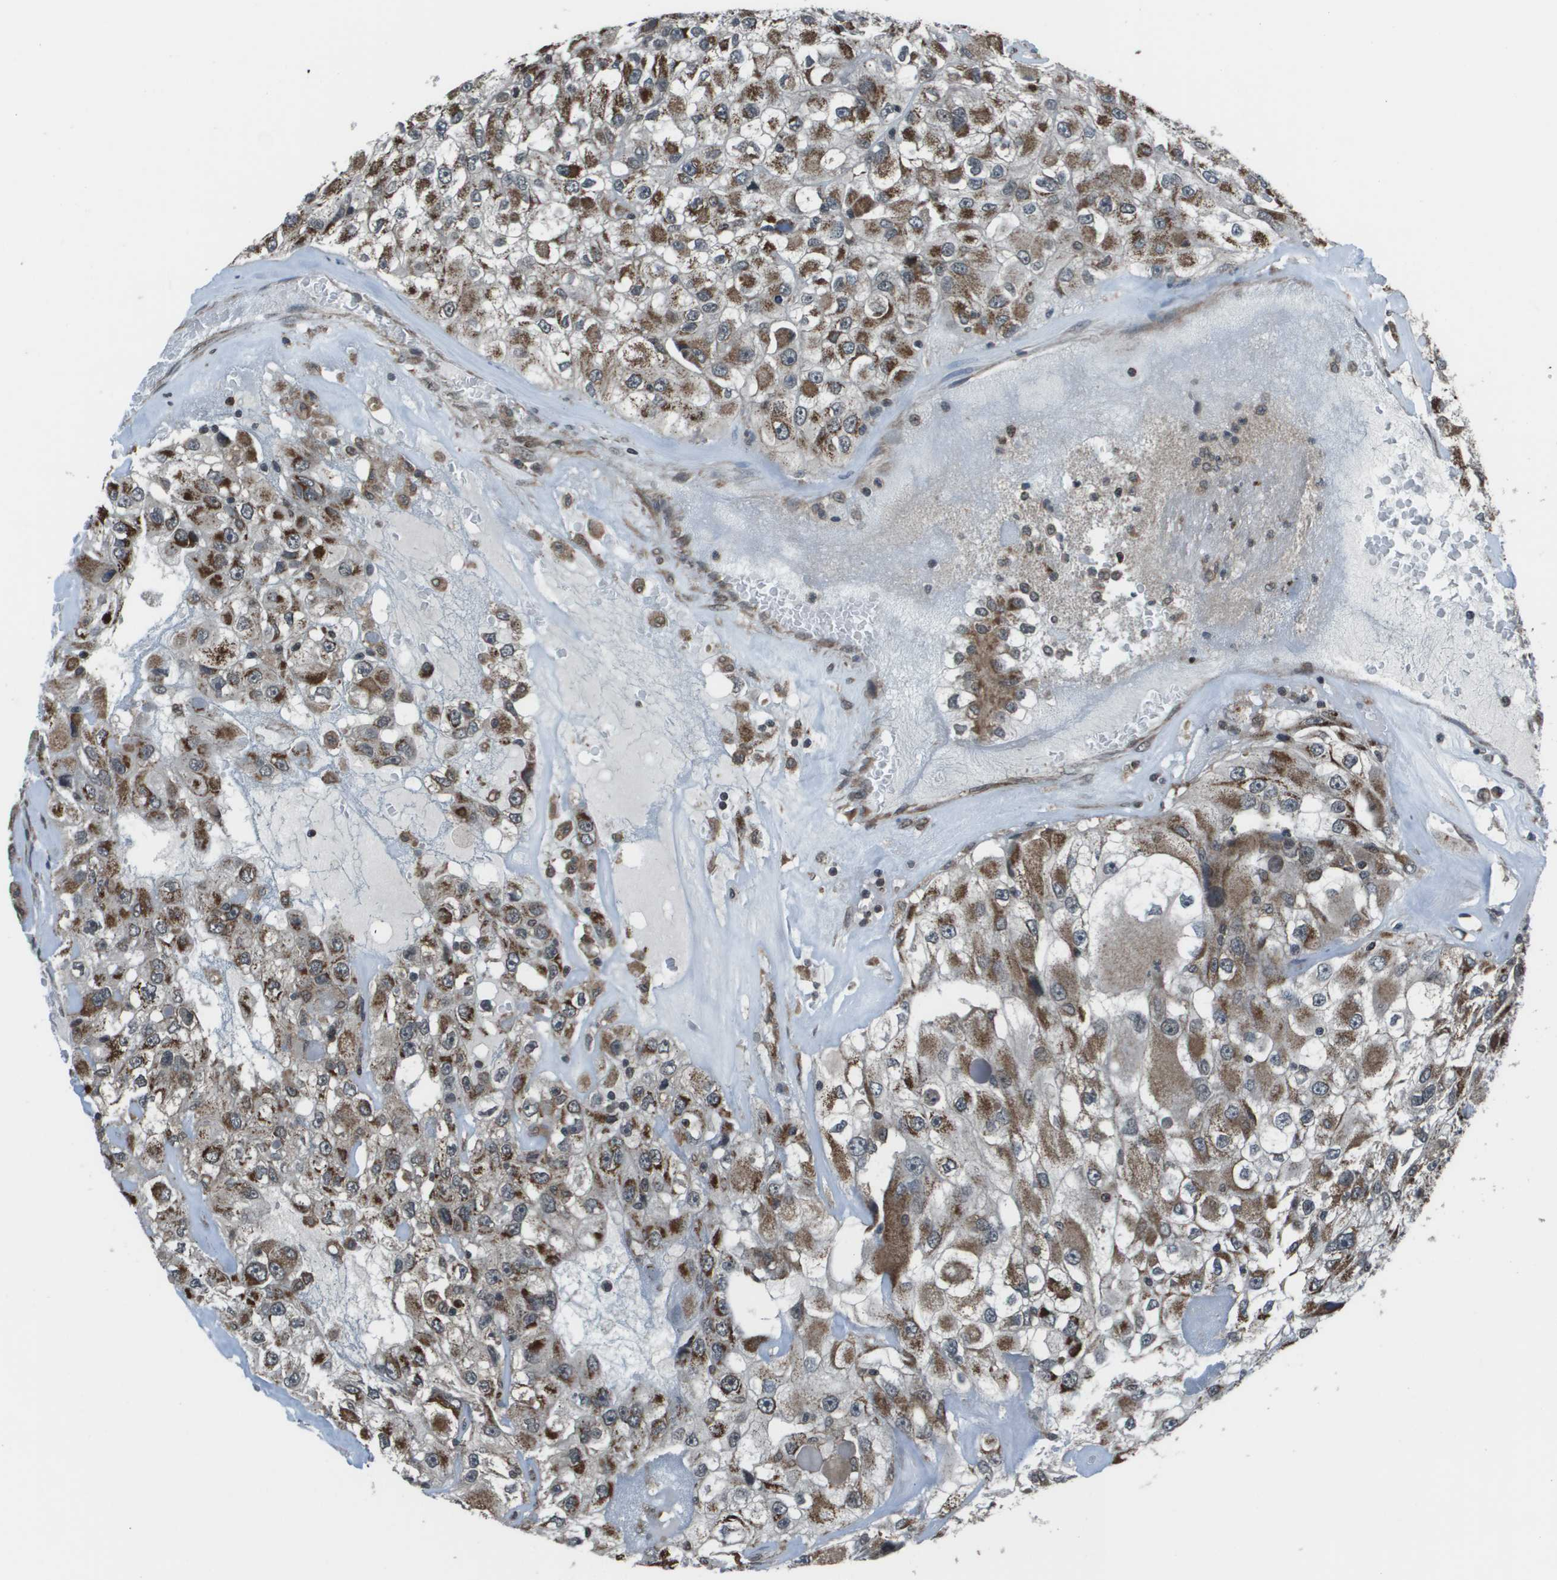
{"staining": {"intensity": "moderate", "quantity": ">75%", "location": "cytoplasmic/membranous"}, "tissue": "renal cancer", "cell_type": "Tumor cells", "image_type": "cancer", "snomed": [{"axis": "morphology", "description": "Adenocarcinoma, NOS"}, {"axis": "topography", "description": "Kidney"}], "caption": "A micrograph of human renal adenocarcinoma stained for a protein displays moderate cytoplasmic/membranous brown staining in tumor cells.", "gene": "PPFIA1", "patient": {"sex": "female", "age": 52}}